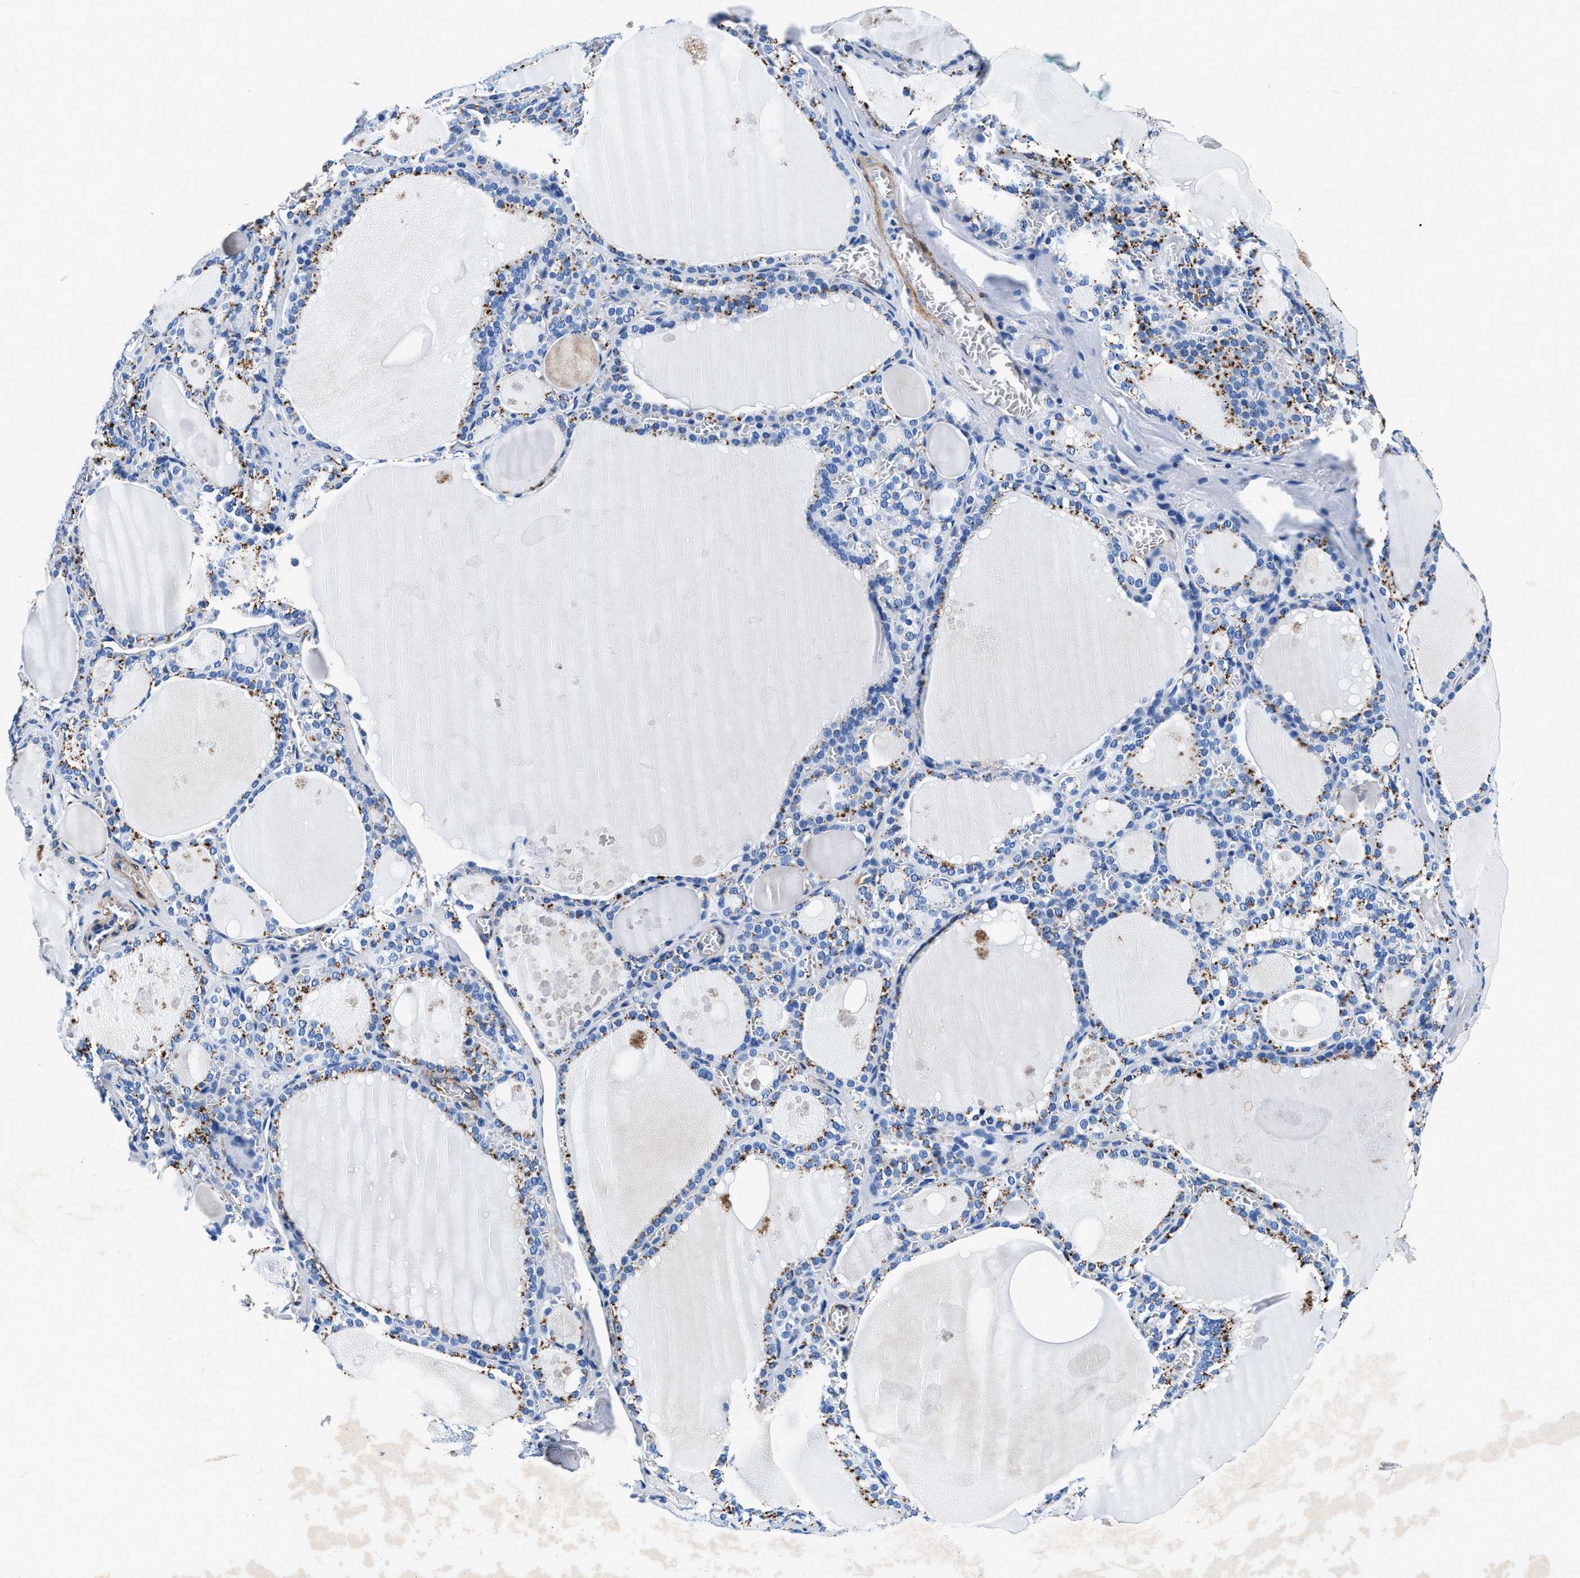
{"staining": {"intensity": "moderate", "quantity": "<25%", "location": "cytoplasmic/membranous"}, "tissue": "thyroid gland", "cell_type": "Glandular cells", "image_type": "normal", "snomed": [{"axis": "morphology", "description": "Normal tissue, NOS"}, {"axis": "topography", "description": "Thyroid gland"}], "caption": "Thyroid gland was stained to show a protein in brown. There is low levels of moderate cytoplasmic/membranous staining in approximately <25% of glandular cells. The protein of interest is stained brown, and the nuclei are stained in blue (DAB (3,3'-diaminobenzidine) IHC with brightfield microscopy, high magnification).", "gene": "TEX261", "patient": {"sex": "male", "age": 56}}